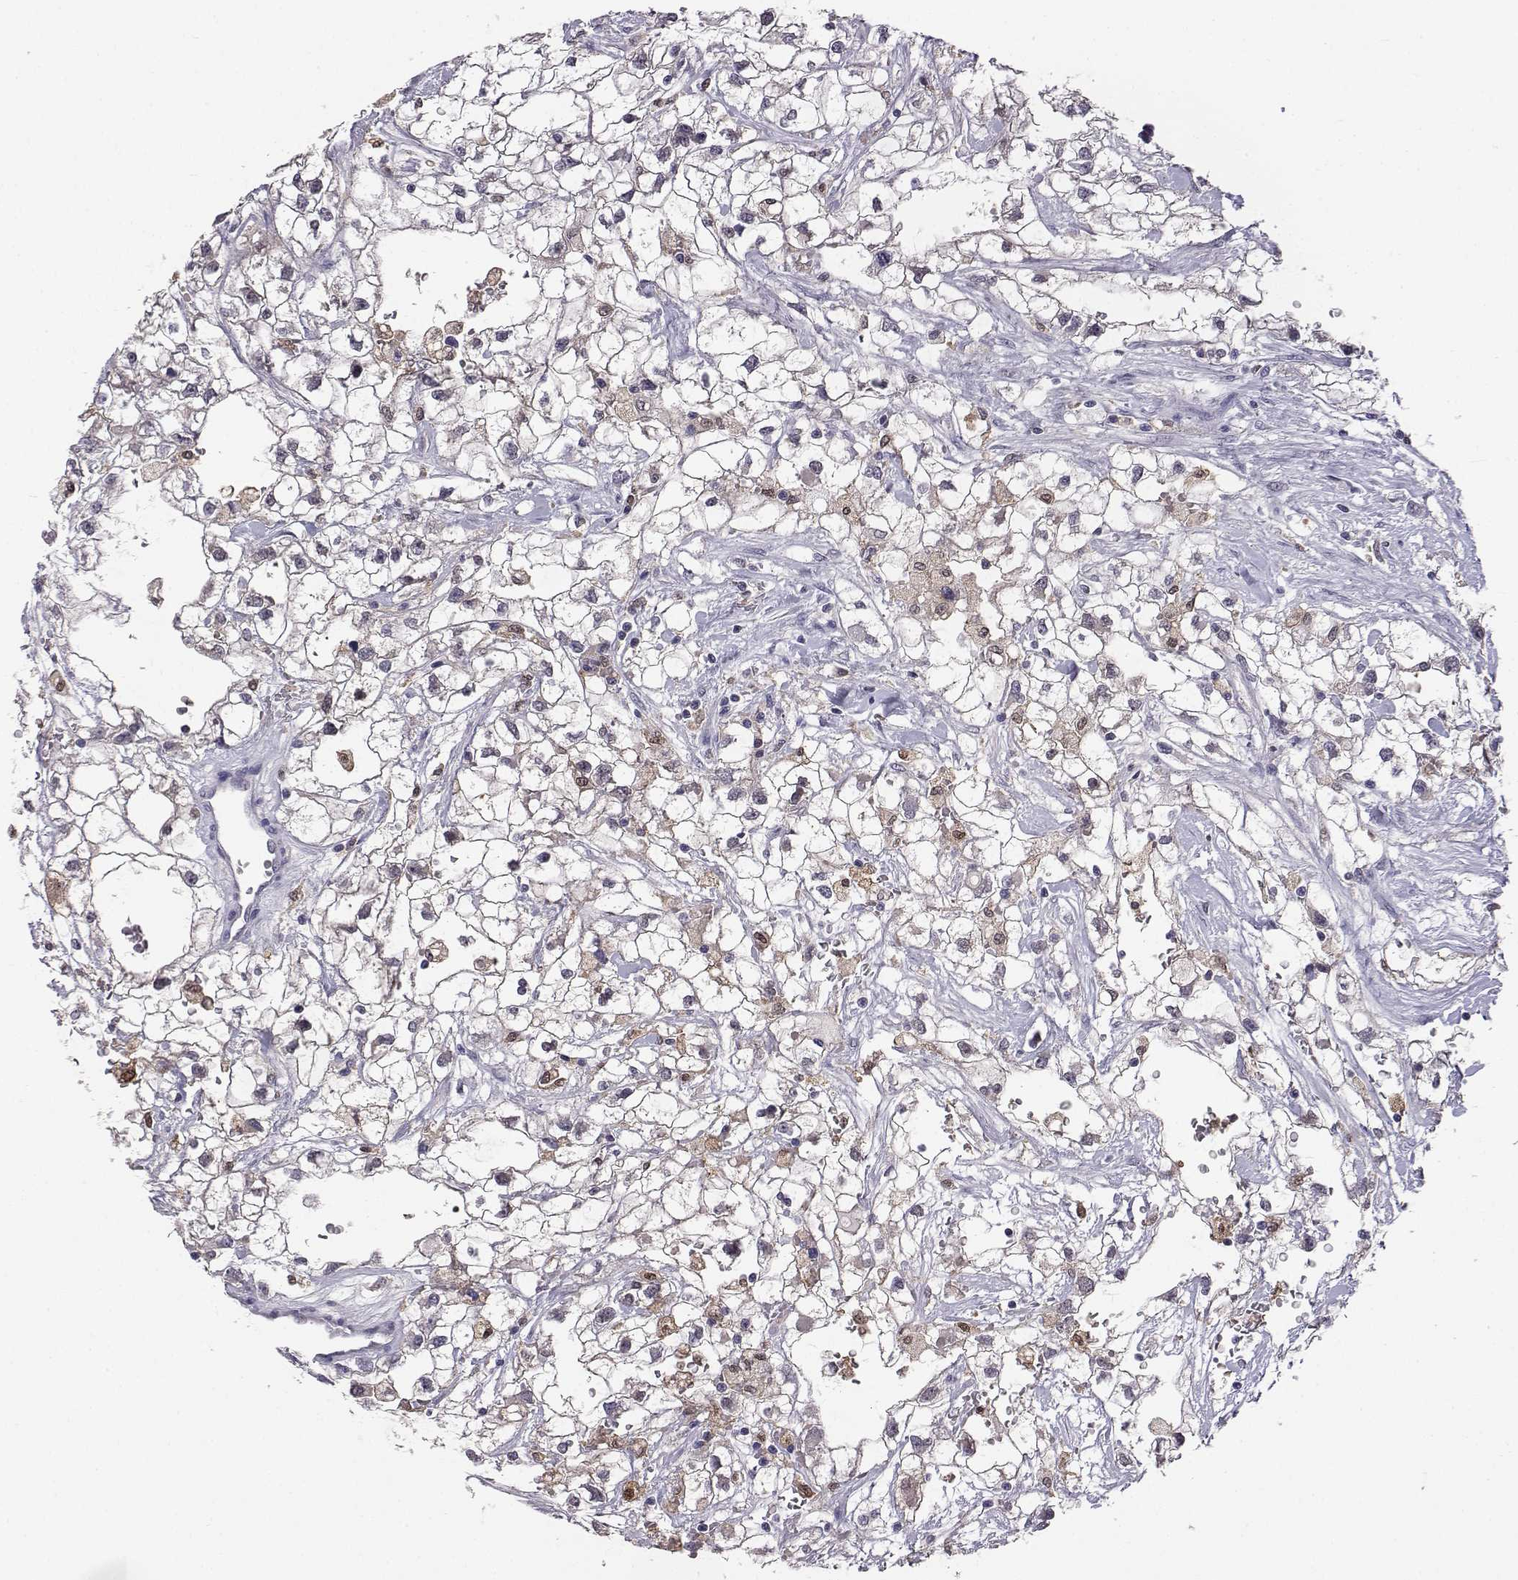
{"staining": {"intensity": "weak", "quantity": "<25%", "location": "cytoplasmic/membranous,nuclear"}, "tissue": "renal cancer", "cell_type": "Tumor cells", "image_type": "cancer", "snomed": [{"axis": "morphology", "description": "Adenocarcinoma, NOS"}, {"axis": "topography", "description": "Kidney"}], "caption": "DAB (3,3'-diaminobenzidine) immunohistochemical staining of renal cancer demonstrates no significant positivity in tumor cells.", "gene": "AKR1B1", "patient": {"sex": "male", "age": 59}}